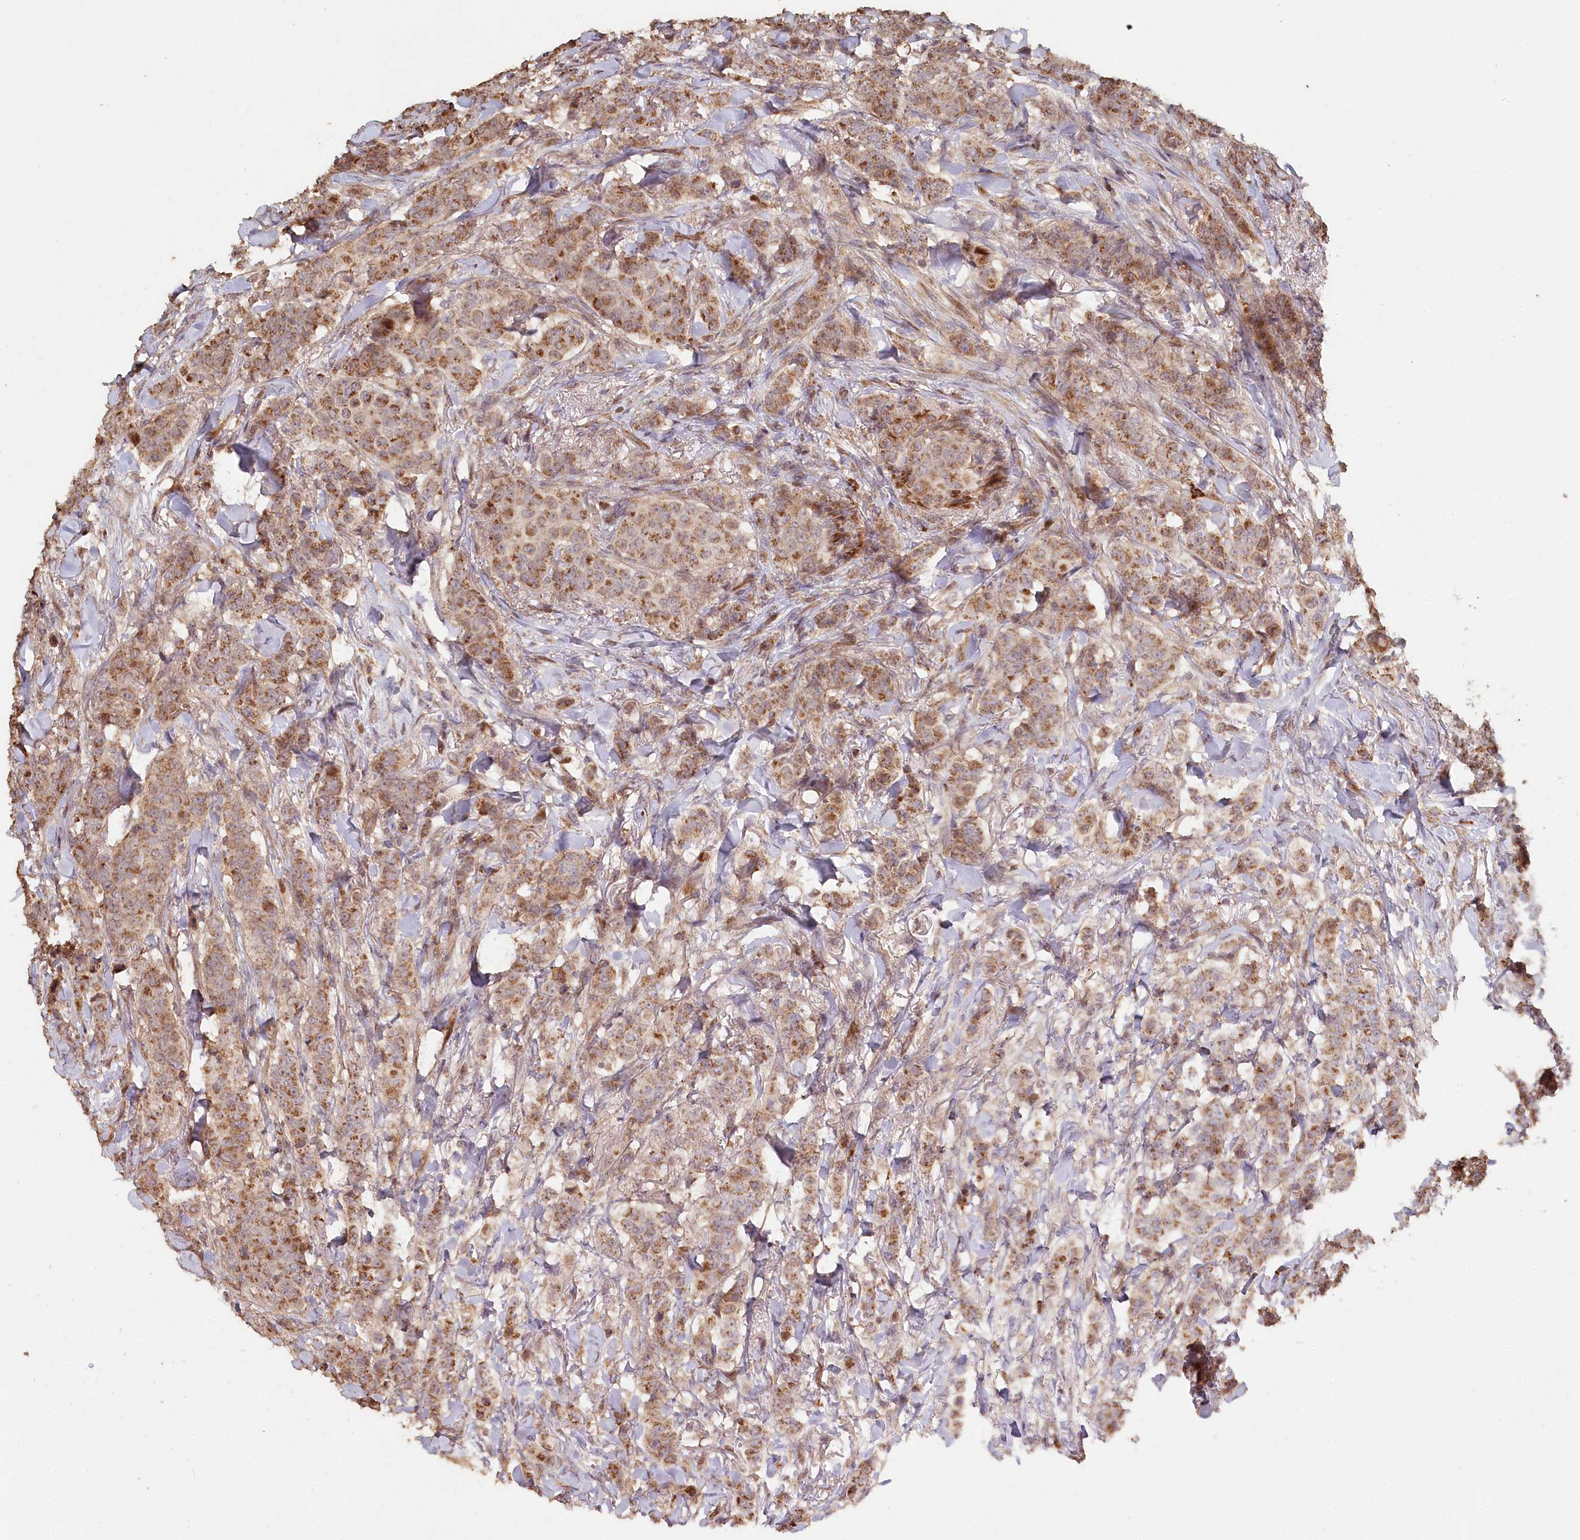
{"staining": {"intensity": "moderate", "quantity": ">75%", "location": "cytoplasmic/membranous"}, "tissue": "breast cancer", "cell_type": "Tumor cells", "image_type": "cancer", "snomed": [{"axis": "morphology", "description": "Duct carcinoma"}, {"axis": "topography", "description": "Breast"}], "caption": "A brown stain shows moderate cytoplasmic/membranous positivity of a protein in invasive ductal carcinoma (breast) tumor cells.", "gene": "HAL", "patient": {"sex": "female", "age": 40}}